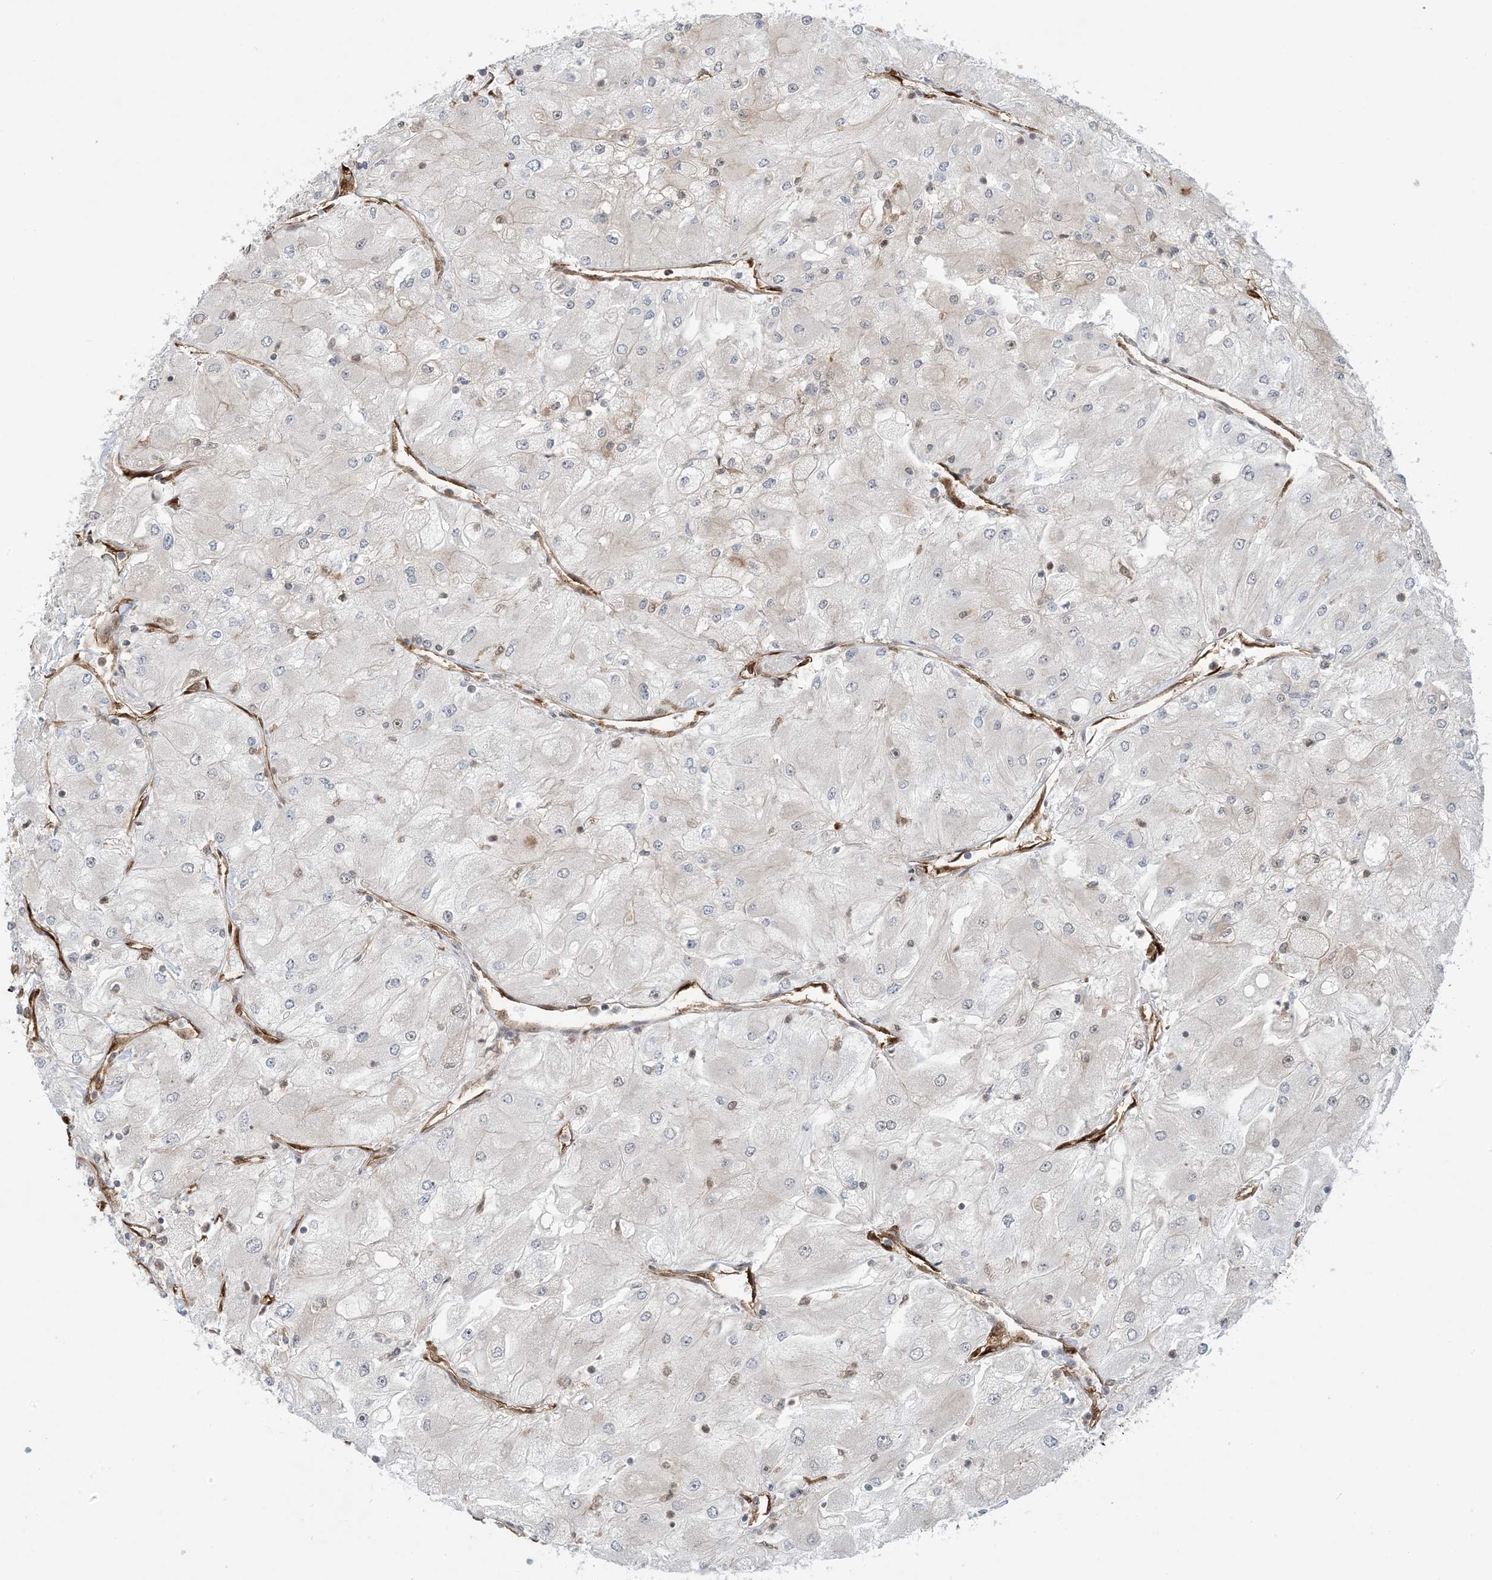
{"staining": {"intensity": "negative", "quantity": "none", "location": "none"}, "tissue": "renal cancer", "cell_type": "Tumor cells", "image_type": "cancer", "snomed": [{"axis": "morphology", "description": "Adenocarcinoma, NOS"}, {"axis": "topography", "description": "Kidney"}], "caption": "DAB (3,3'-diaminobenzidine) immunohistochemical staining of renal cancer displays no significant expression in tumor cells. (Brightfield microscopy of DAB IHC at high magnification).", "gene": "PPM1F", "patient": {"sex": "male", "age": 80}}